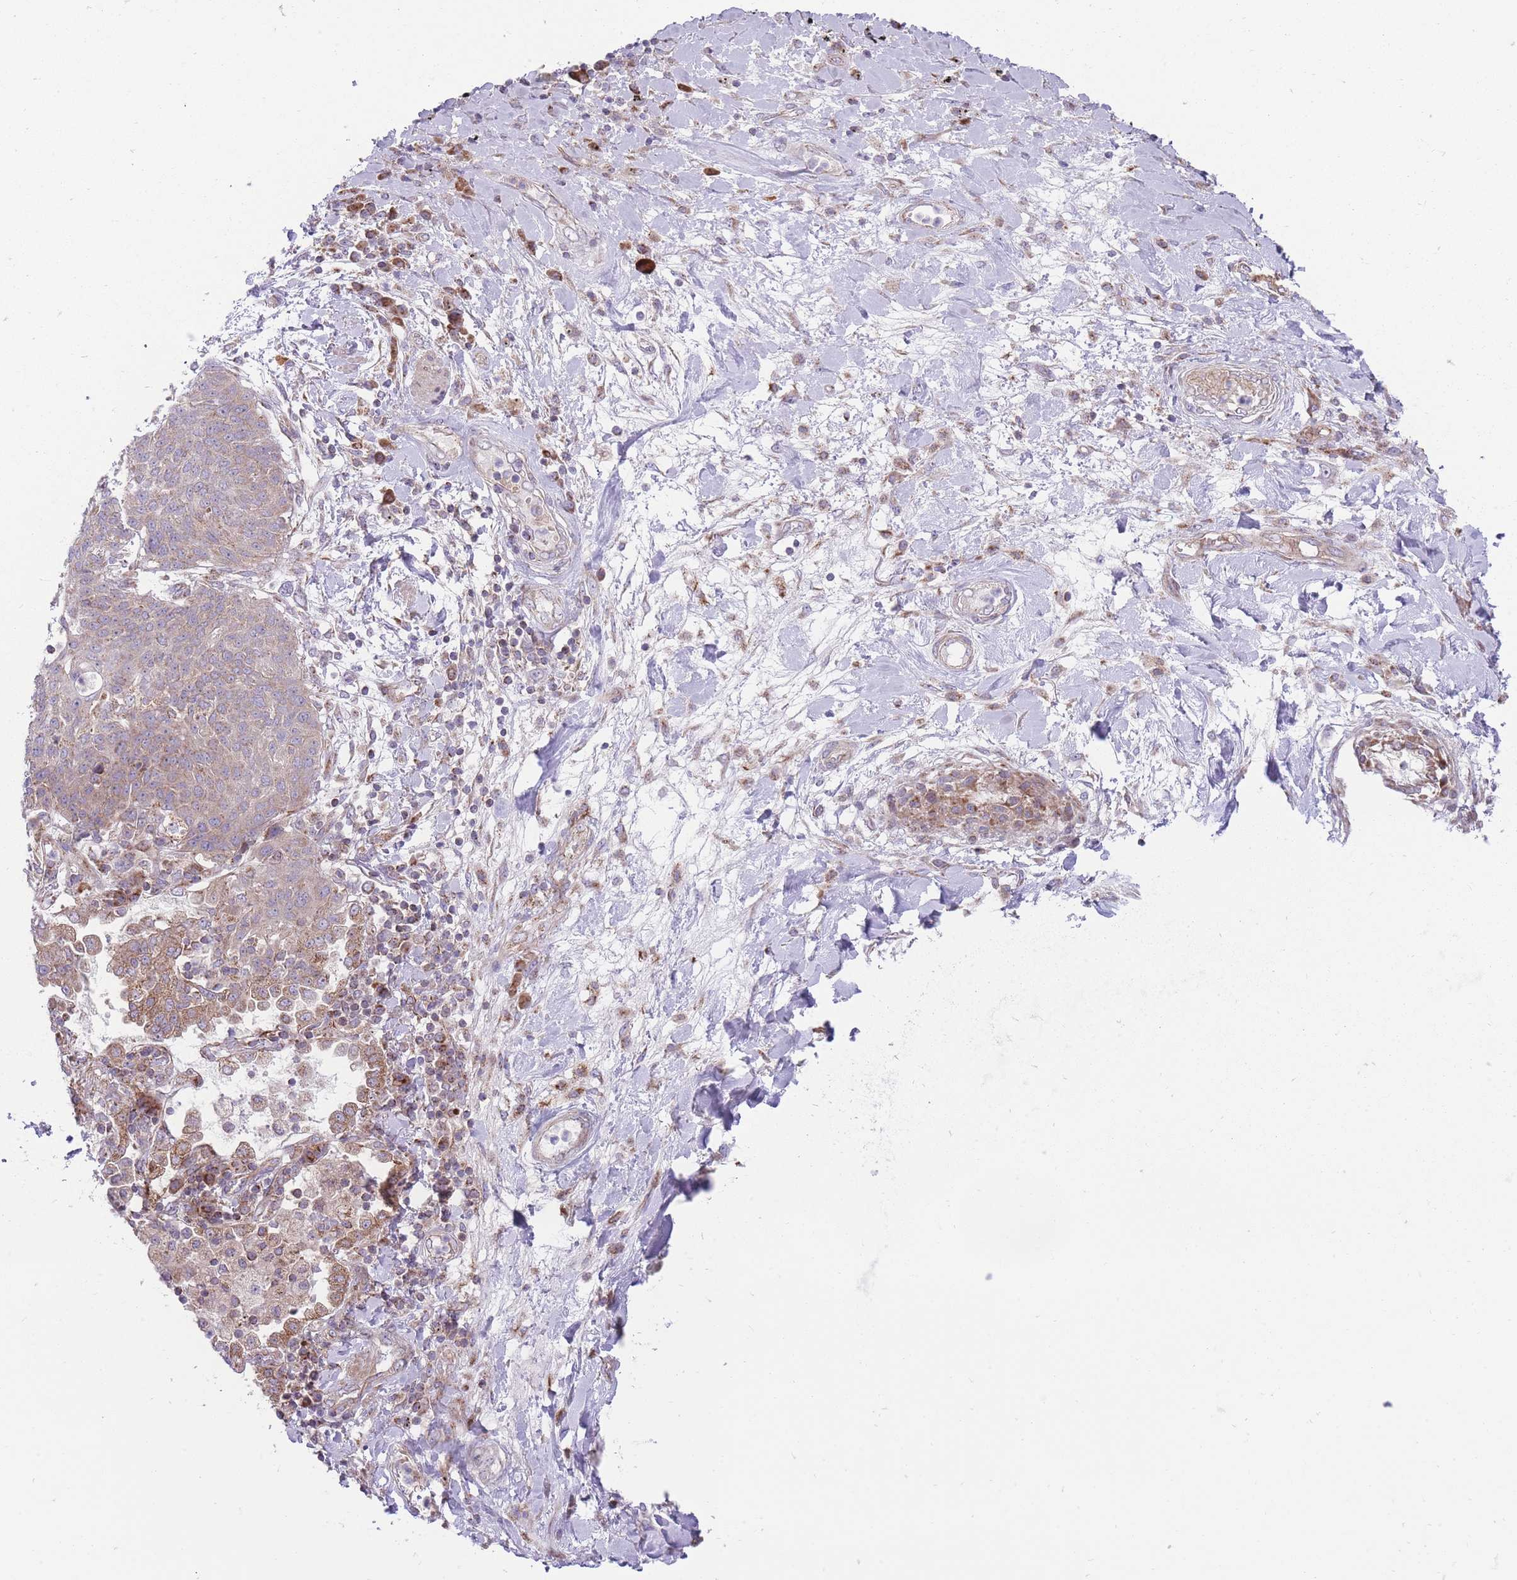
{"staining": {"intensity": "weak", "quantity": "25%-75%", "location": "cytoplasmic/membranous"}, "tissue": "lung cancer", "cell_type": "Tumor cells", "image_type": "cancer", "snomed": [{"axis": "morphology", "description": "Squamous cell carcinoma, NOS"}, {"axis": "topography", "description": "Lung"}], "caption": "IHC (DAB (3,3'-diaminobenzidine)) staining of human lung squamous cell carcinoma exhibits weak cytoplasmic/membranous protein positivity in approximately 25%-75% of tumor cells.", "gene": "ANKRD10", "patient": {"sex": "female", "age": 70}}